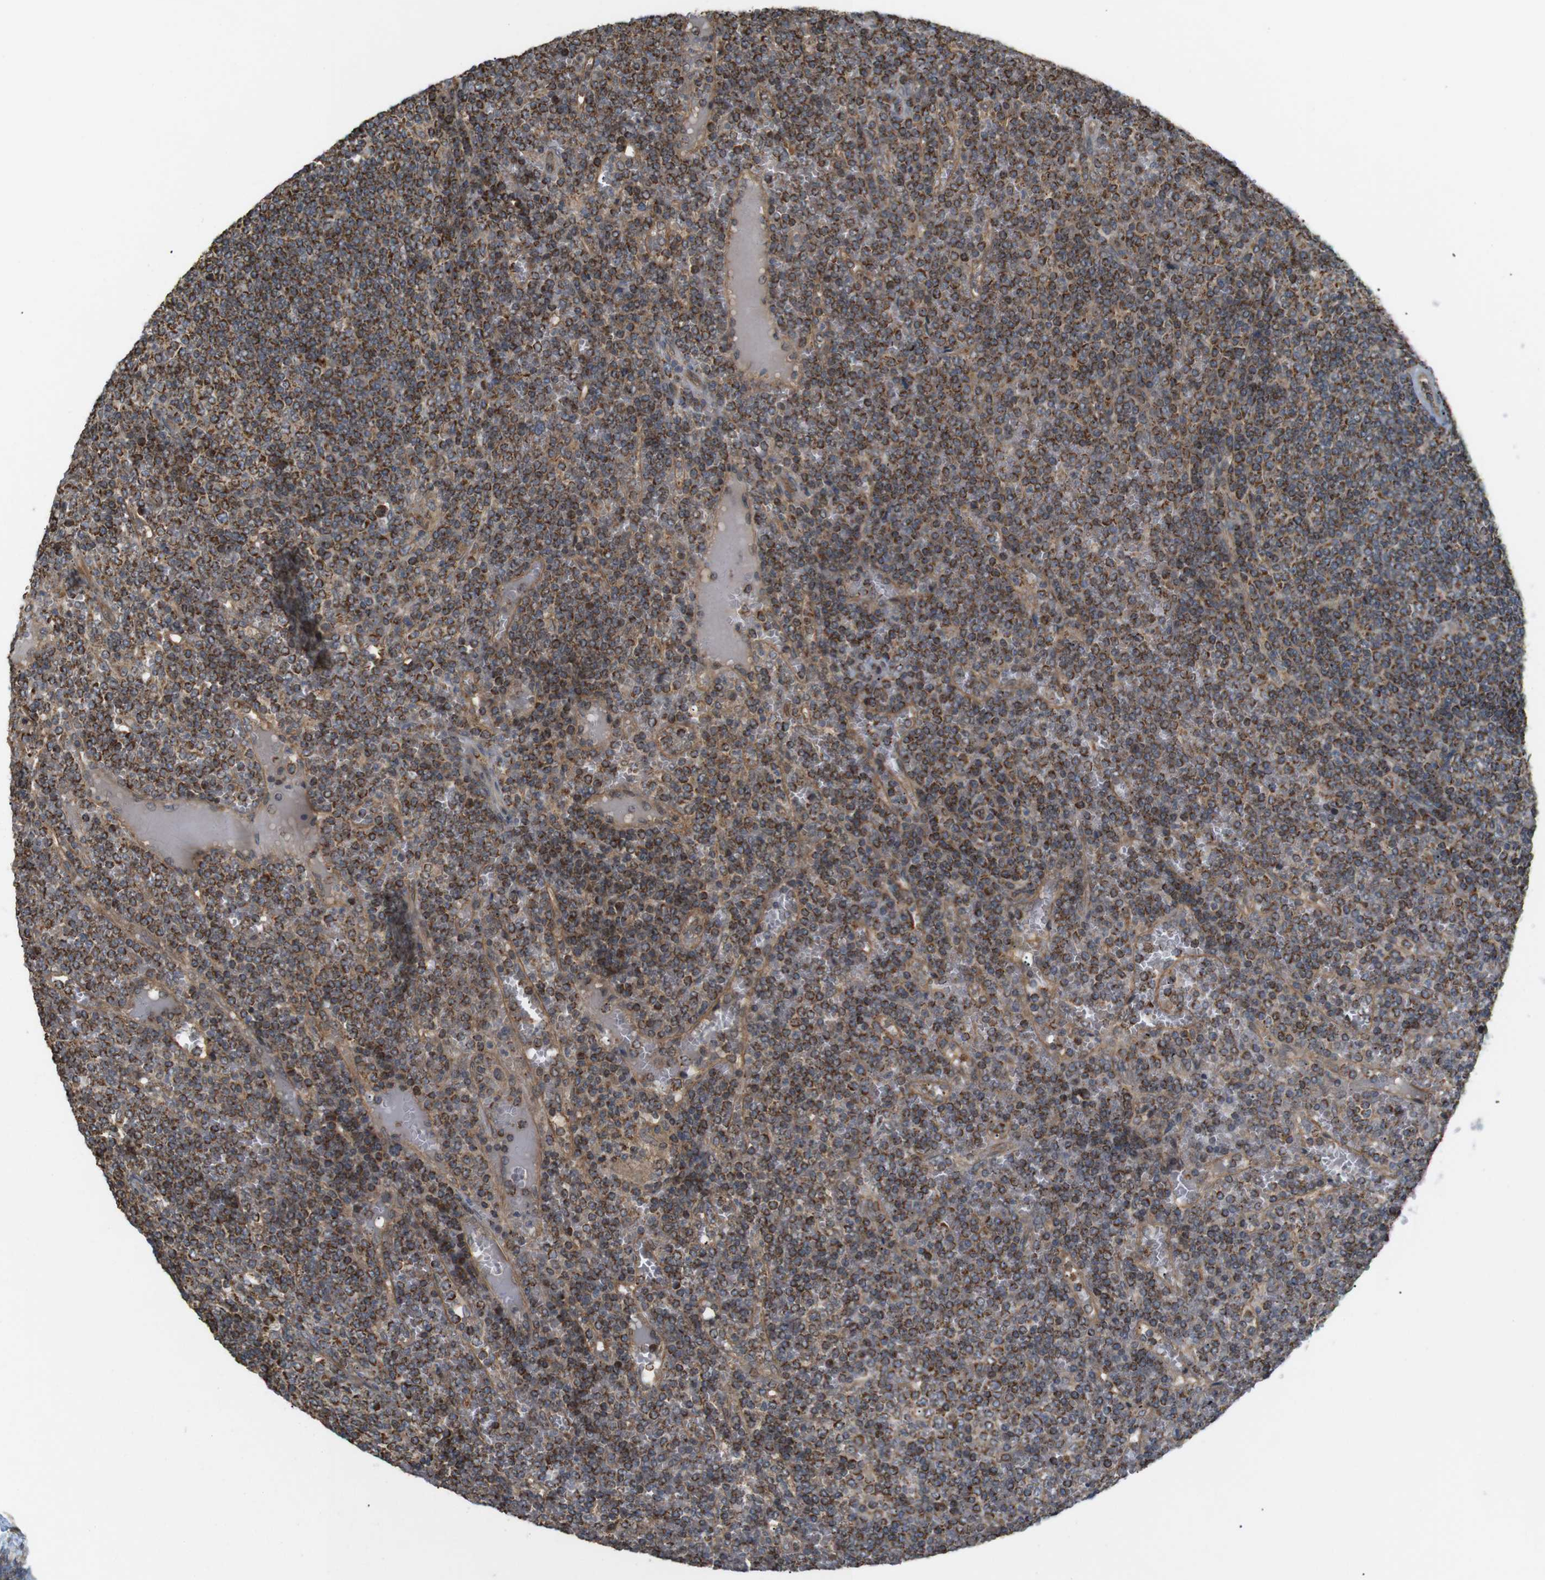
{"staining": {"intensity": "strong", "quantity": ">75%", "location": "cytoplasmic/membranous"}, "tissue": "lymphoma", "cell_type": "Tumor cells", "image_type": "cancer", "snomed": [{"axis": "morphology", "description": "Malignant lymphoma, non-Hodgkin's type, Low grade"}, {"axis": "topography", "description": "Spleen"}], "caption": "Strong cytoplasmic/membranous protein positivity is appreciated in approximately >75% of tumor cells in lymphoma.", "gene": "KSR1", "patient": {"sex": "female", "age": 19}}